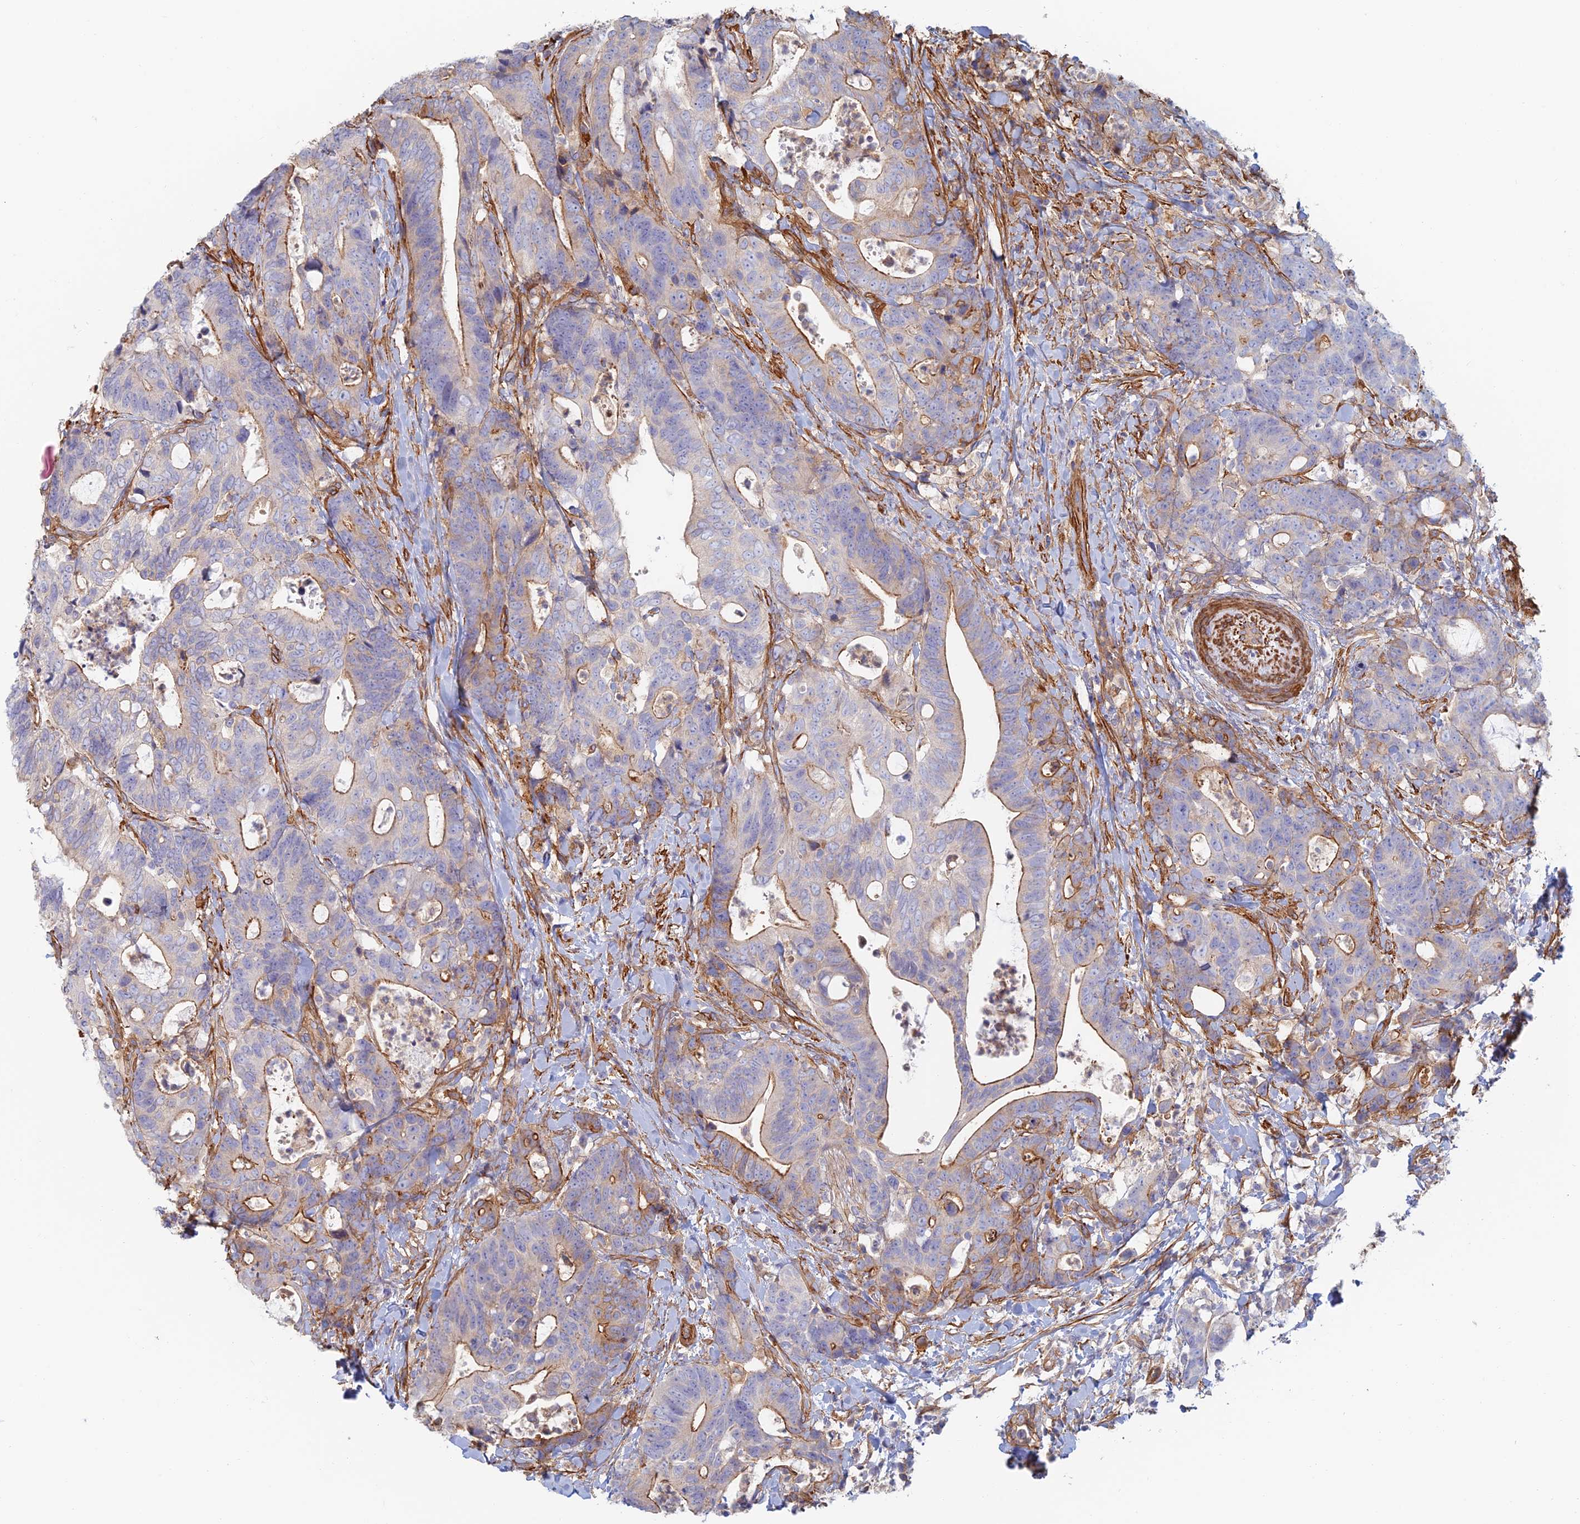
{"staining": {"intensity": "moderate", "quantity": "25%-75%", "location": "cytoplasmic/membranous"}, "tissue": "colorectal cancer", "cell_type": "Tumor cells", "image_type": "cancer", "snomed": [{"axis": "morphology", "description": "Adenocarcinoma, NOS"}, {"axis": "topography", "description": "Colon"}], "caption": "High-power microscopy captured an immunohistochemistry photomicrograph of colorectal adenocarcinoma, revealing moderate cytoplasmic/membranous staining in about 25%-75% of tumor cells.", "gene": "PAK4", "patient": {"sex": "female", "age": 82}}